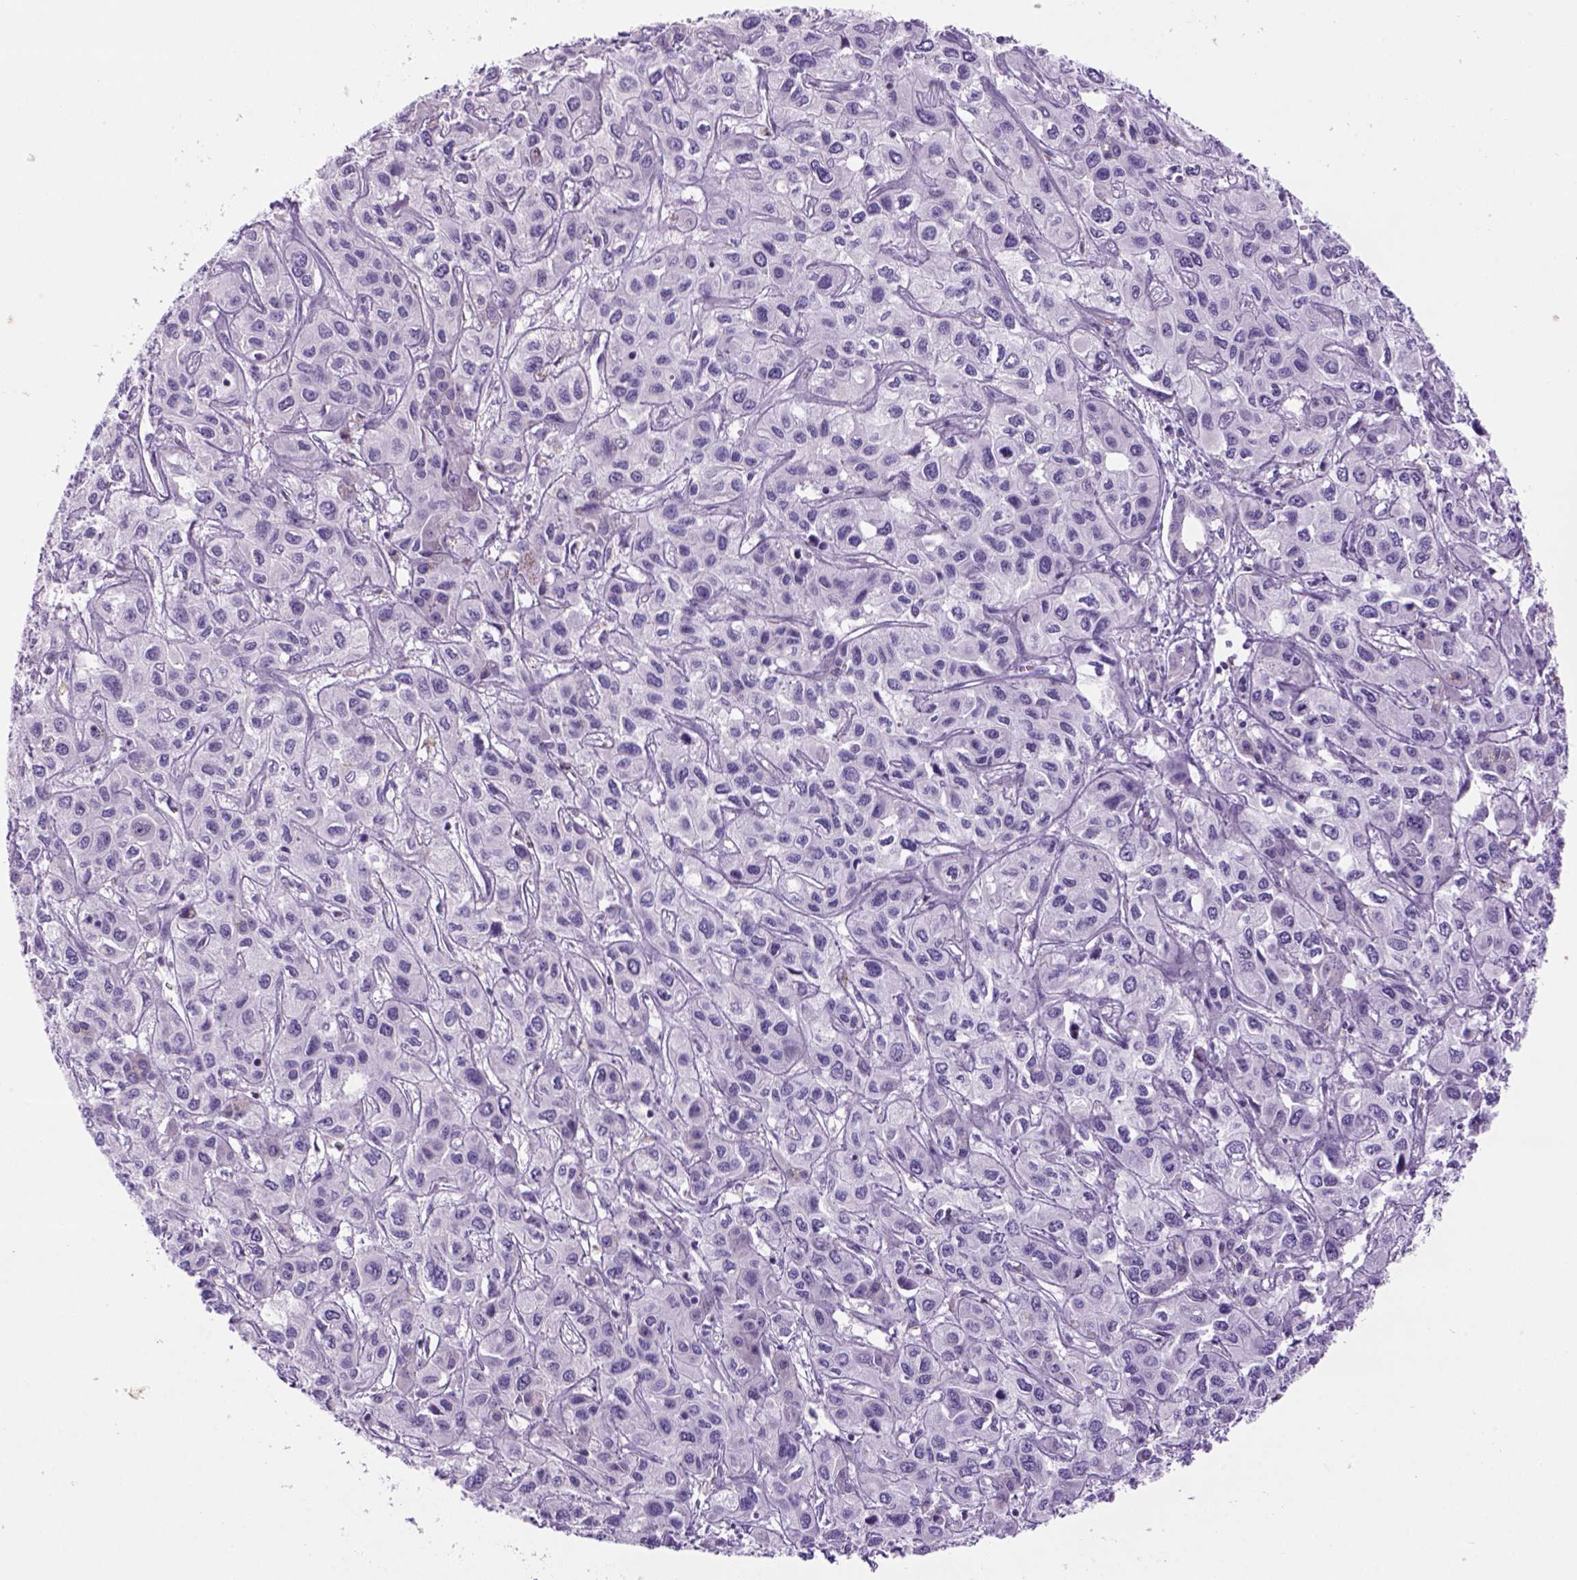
{"staining": {"intensity": "negative", "quantity": "none", "location": "none"}, "tissue": "liver cancer", "cell_type": "Tumor cells", "image_type": "cancer", "snomed": [{"axis": "morphology", "description": "Cholangiocarcinoma"}, {"axis": "topography", "description": "Liver"}], "caption": "An IHC photomicrograph of liver cancer (cholangiocarcinoma) is shown. There is no staining in tumor cells of liver cancer (cholangiocarcinoma).", "gene": "DNAH11", "patient": {"sex": "female", "age": 66}}